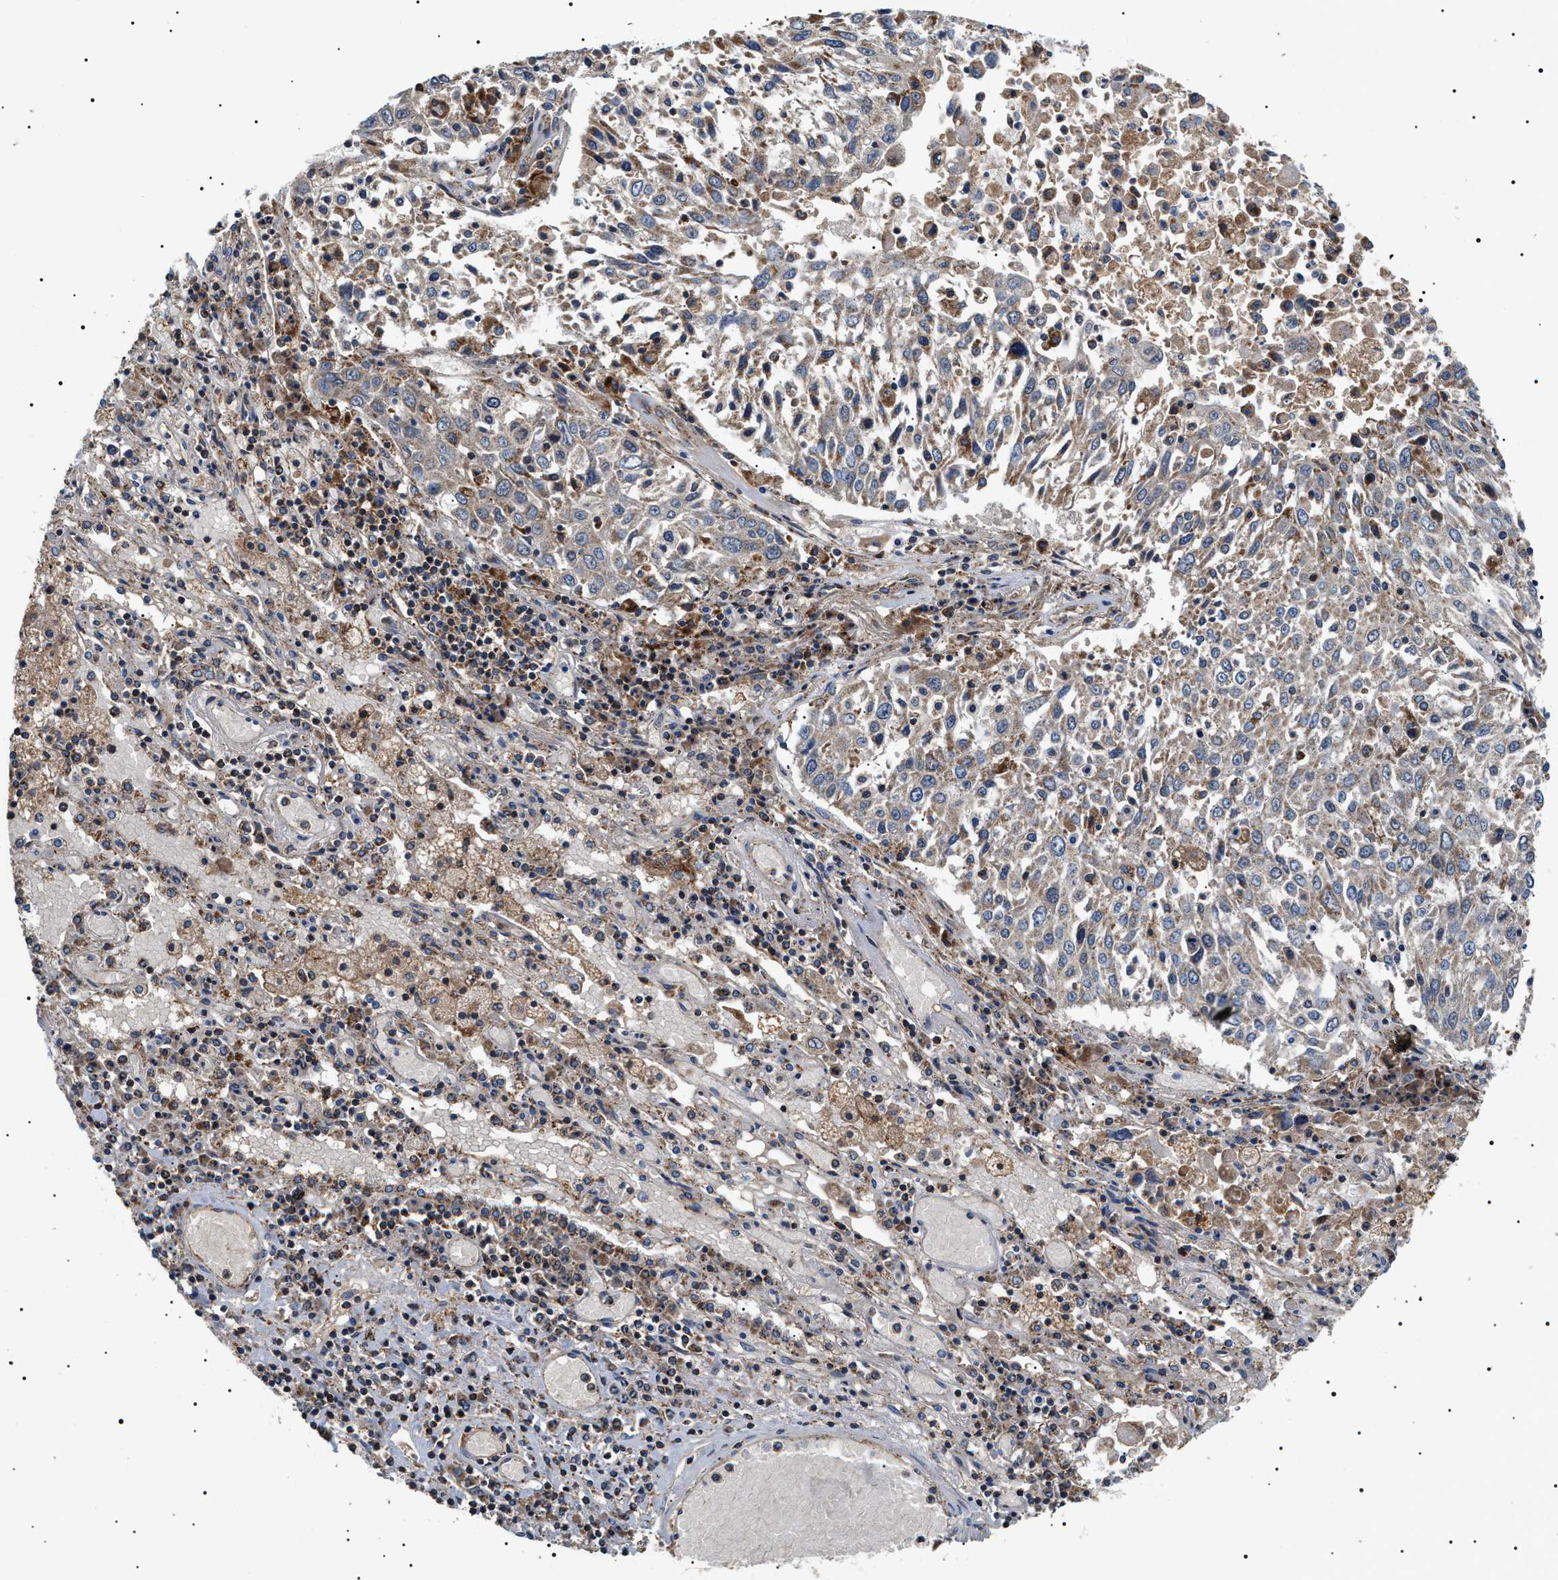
{"staining": {"intensity": "weak", "quantity": "<25%", "location": "cytoplasmic/membranous"}, "tissue": "lung cancer", "cell_type": "Tumor cells", "image_type": "cancer", "snomed": [{"axis": "morphology", "description": "Squamous cell carcinoma, NOS"}, {"axis": "topography", "description": "Lung"}], "caption": "Photomicrograph shows no protein expression in tumor cells of squamous cell carcinoma (lung) tissue.", "gene": "OXSM", "patient": {"sex": "male", "age": 65}}